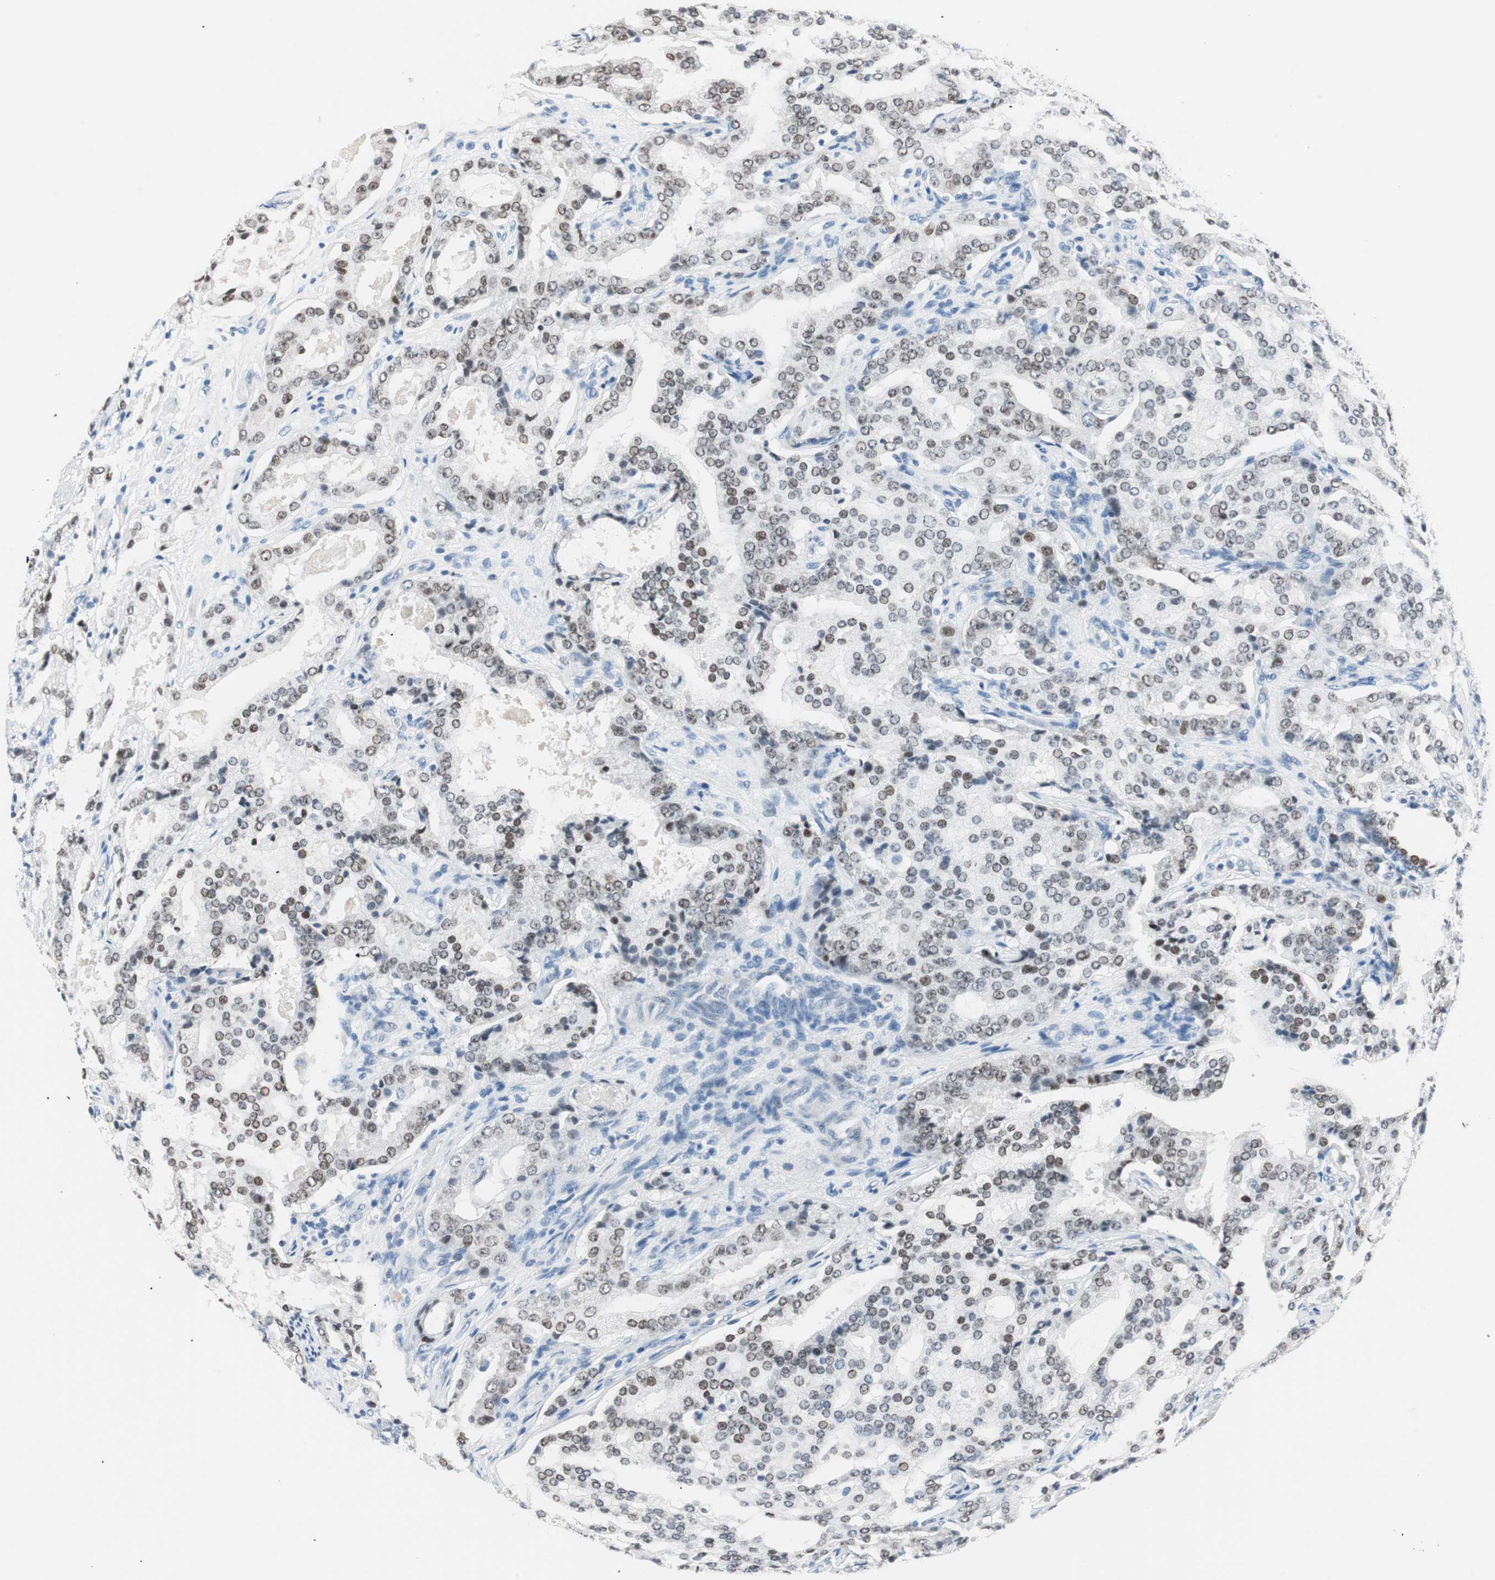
{"staining": {"intensity": "weak", "quantity": "25%-75%", "location": "nuclear"}, "tissue": "prostate cancer", "cell_type": "Tumor cells", "image_type": "cancer", "snomed": [{"axis": "morphology", "description": "Adenocarcinoma, High grade"}, {"axis": "topography", "description": "Prostate"}], "caption": "Immunohistochemistry (IHC) of human high-grade adenocarcinoma (prostate) displays low levels of weak nuclear staining in approximately 25%-75% of tumor cells. (Brightfield microscopy of DAB IHC at high magnification).", "gene": "HOXB13", "patient": {"sex": "male", "age": 72}}